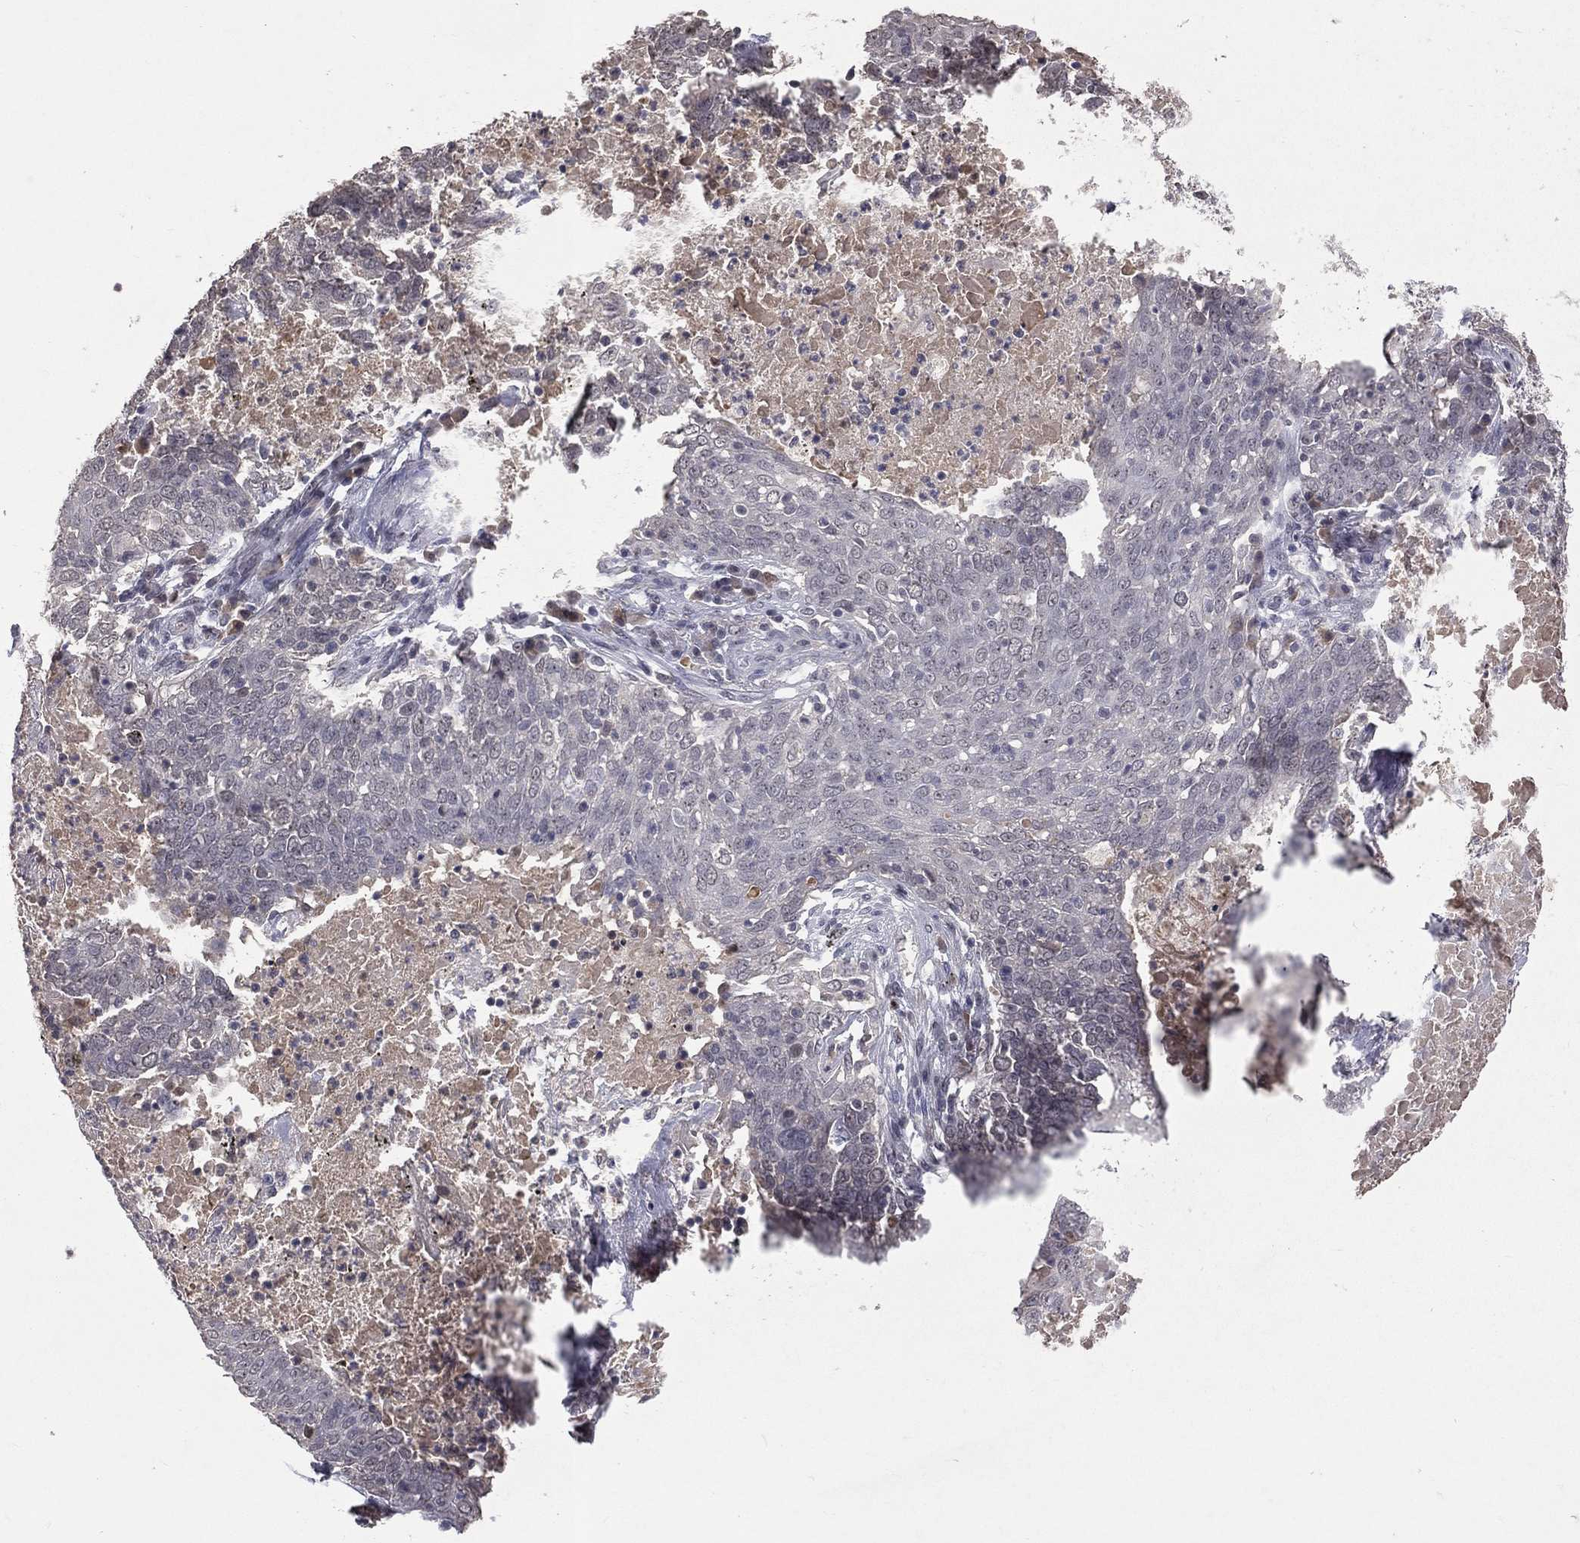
{"staining": {"intensity": "negative", "quantity": "none", "location": "none"}, "tissue": "lung cancer", "cell_type": "Tumor cells", "image_type": "cancer", "snomed": [{"axis": "morphology", "description": "Squamous cell carcinoma, NOS"}, {"axis": "topography", "description": "Lung"}], "caption": "Immunohistochemistry (IHC) micrograph of lung cancer stained for a protein (brown), which exhibits no positivity in tumor cells. (Stains: DAB IHC with hematoxylin counter stain, Microscopy: brightfield microscopy at high magnification).", "gene": "DSG4", "patient": {"sex": "male", "age": 82}}